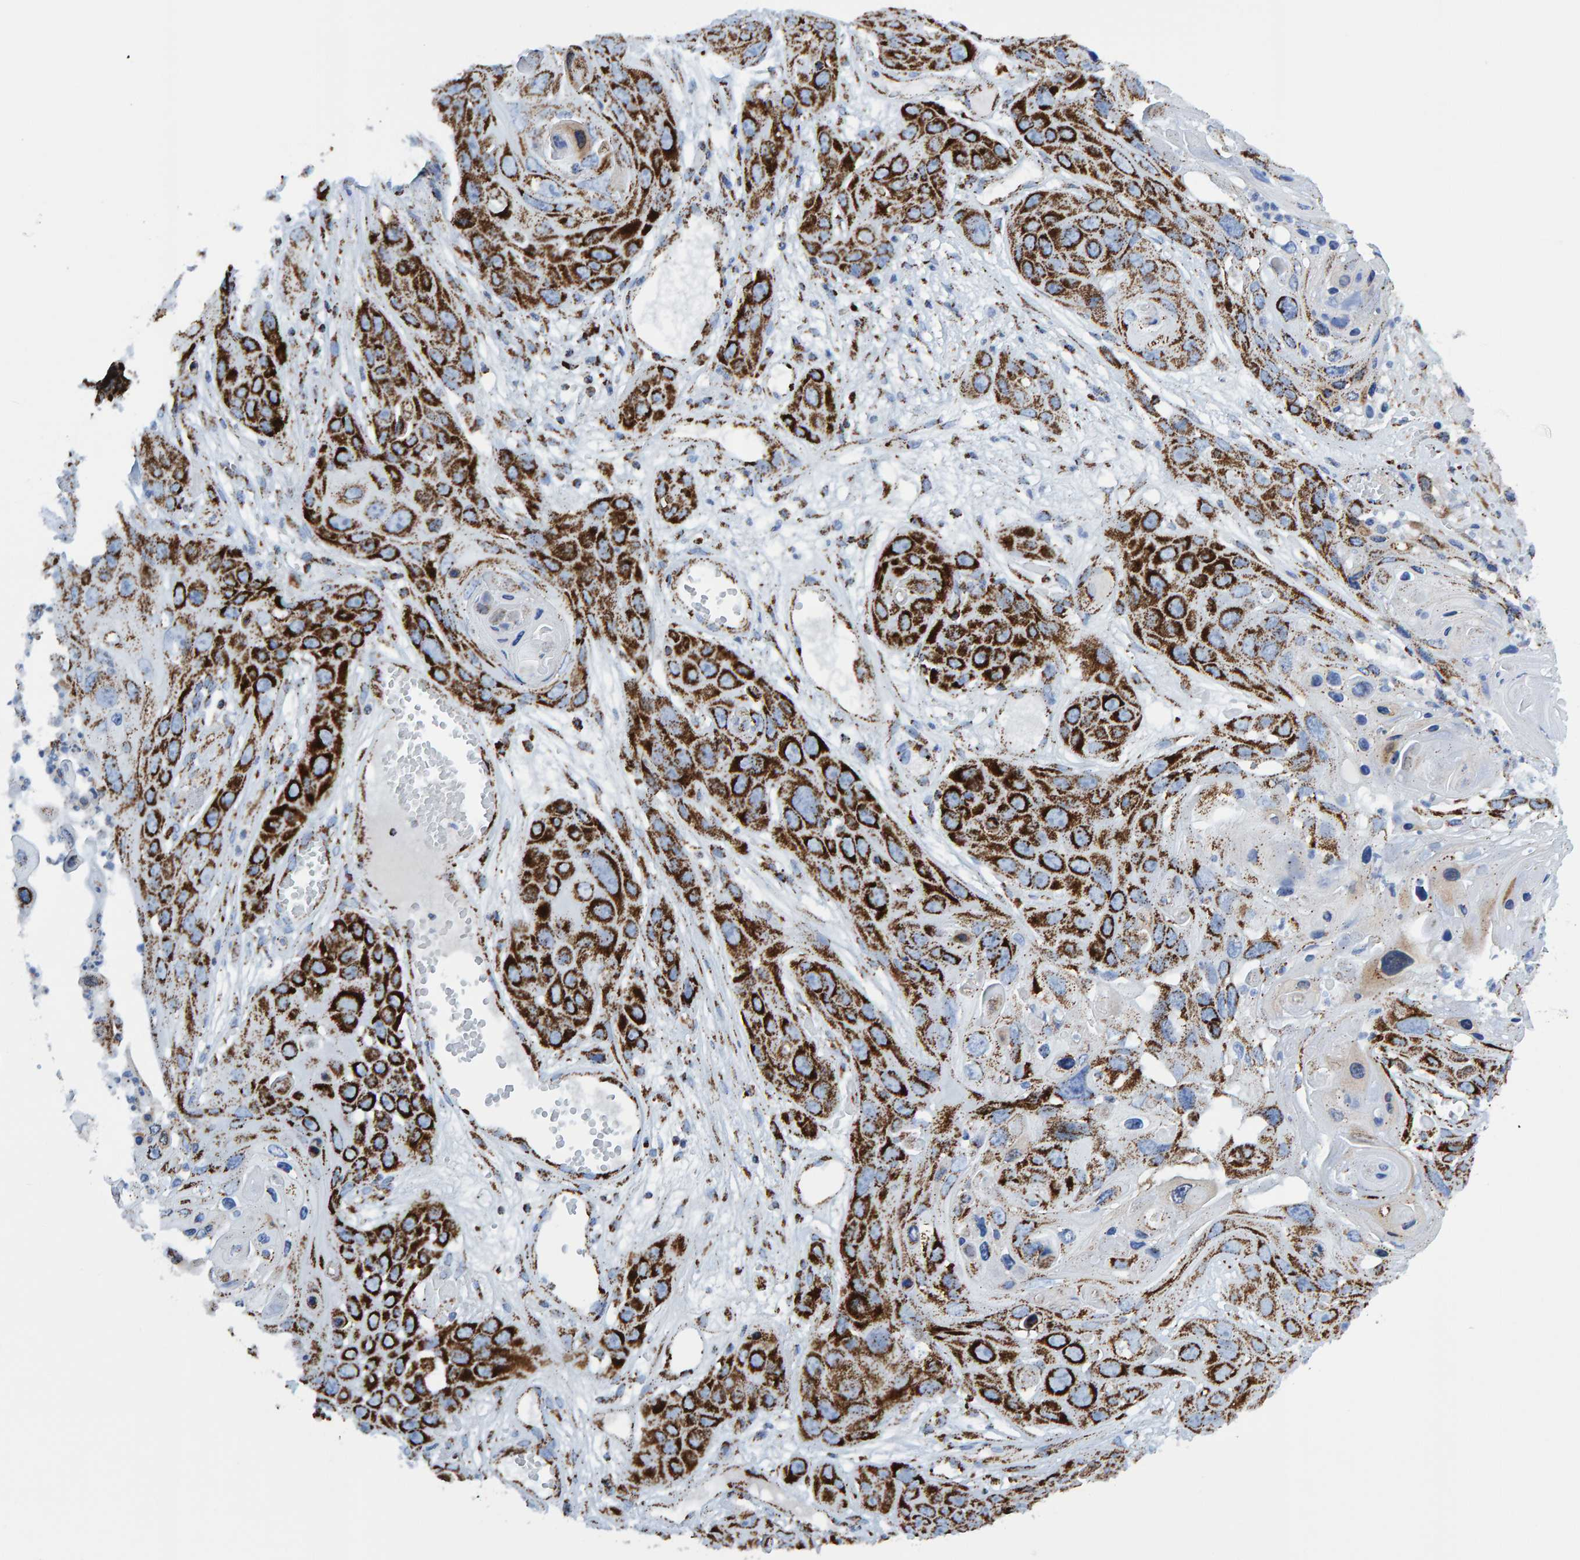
{"staining": {"intensity": "strong", "quantity": ">75%", "location": "cytoplasmic/membranous"}, "tissue": "skin cancer", "cell_type": "Tumor cells", "image_type": "cancer", "snomed": [{"axis": "morphology", "description": "Squamous cell carcinoma, NOS"}, {"axis": "topography", "description": "Skin"}], "caption": "Immunohistochemical staining of human skin cancer (squamous cell carcinoma) reveals high levels of strong cytoplasmic/membranous positivity in about >75% of tumor cells. Nuclei are stained in blue.", "gene": "ENSG00000262660", "patient": {"sex": "male", "age": 55}}